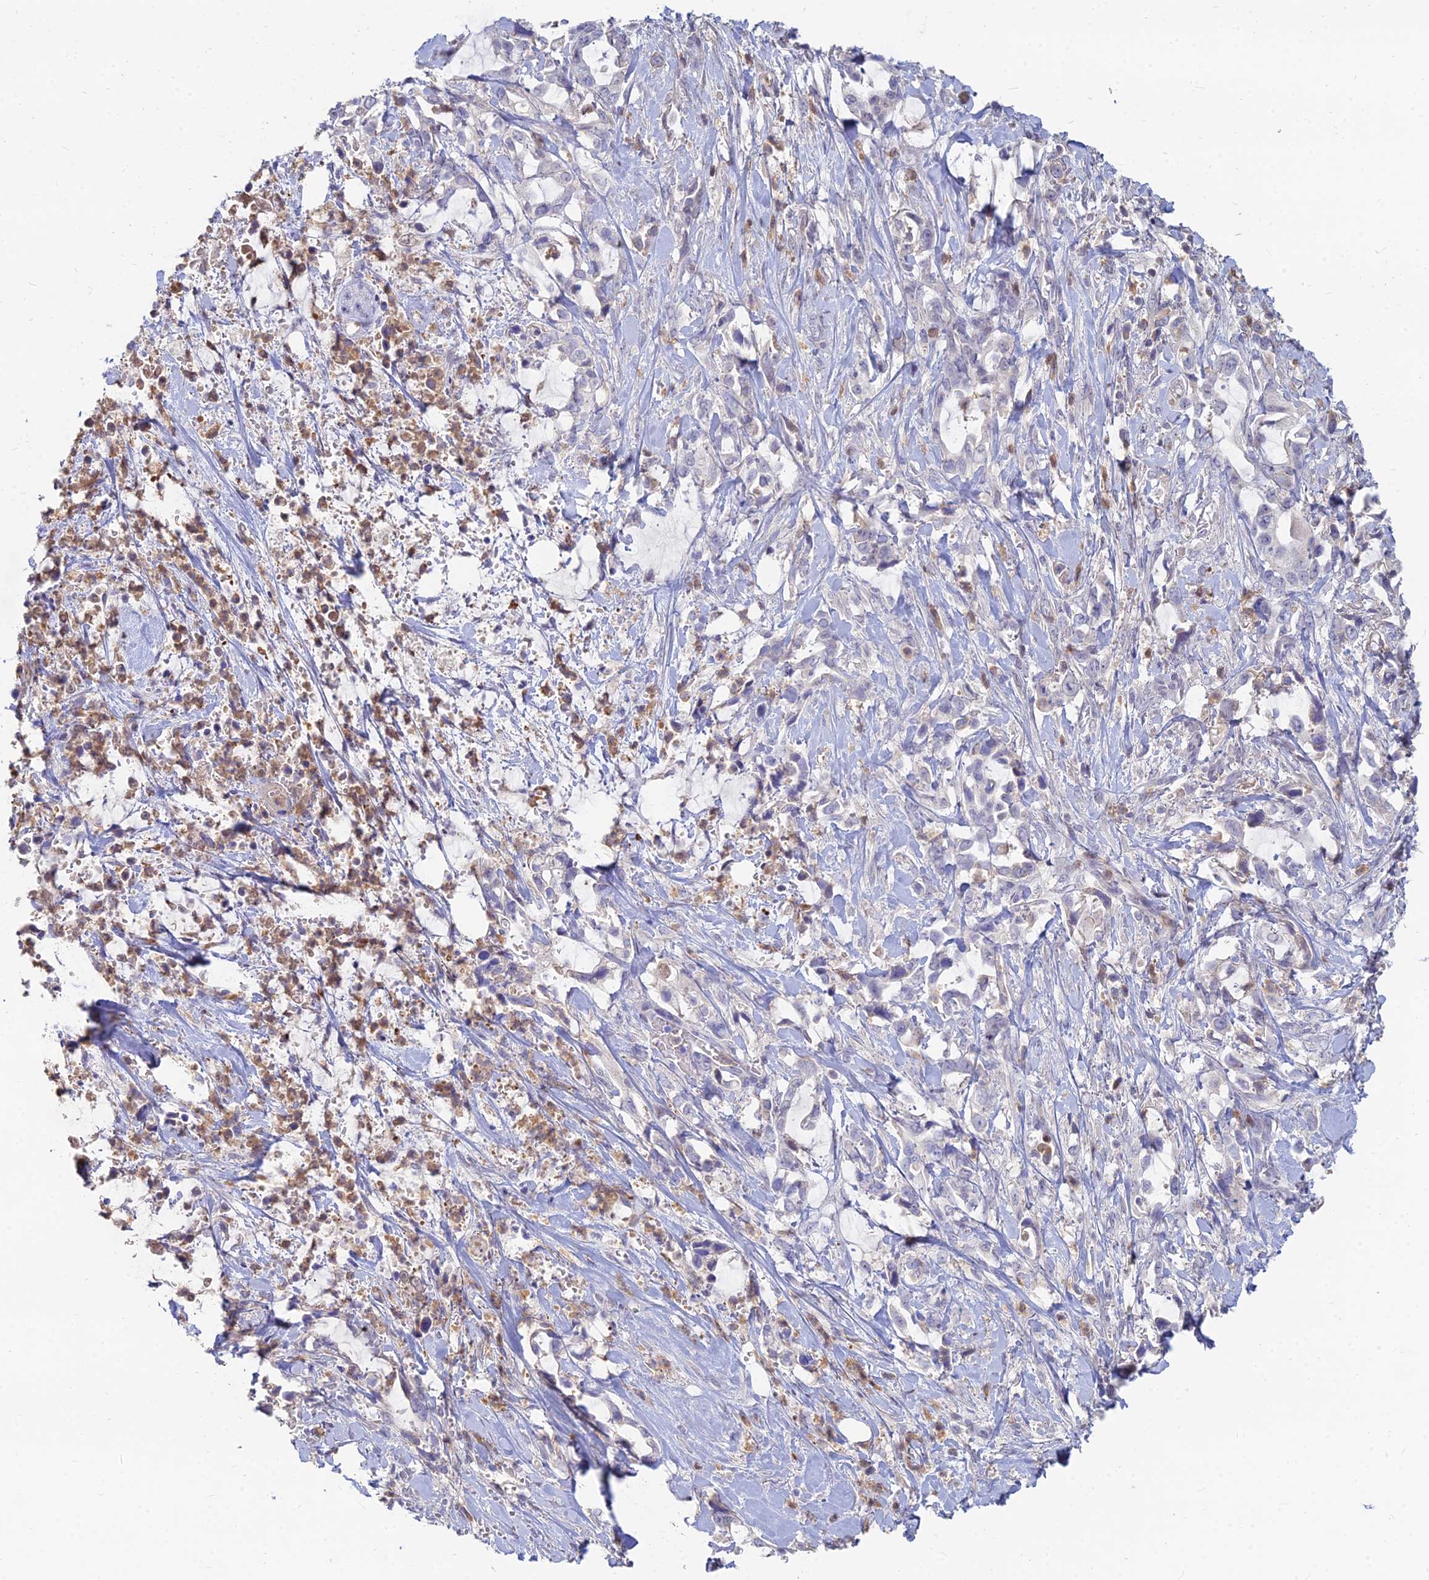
{"staining": {"intensity": "negative", "quantity": "none", "location": "none"}, "tissue": "pancreatic cancer", "cell_type": "Tumor cells", "image_type": "cancer", "snomed": [{"axis": "morphology", "description": "Adenocarcinoma, NOS"}, {"axis": "topography", "description": "Pancreas"}], "caption": "There is no significant expression in tumor cells of pancreatic cancer (adenocarcinoma). (DAB (3,3'-diaminobenzidine) immunohistochemistry (IHC), high magnification).", "gene": "GOLGA6D", "patient": {"sex": "female", "age": 61}}